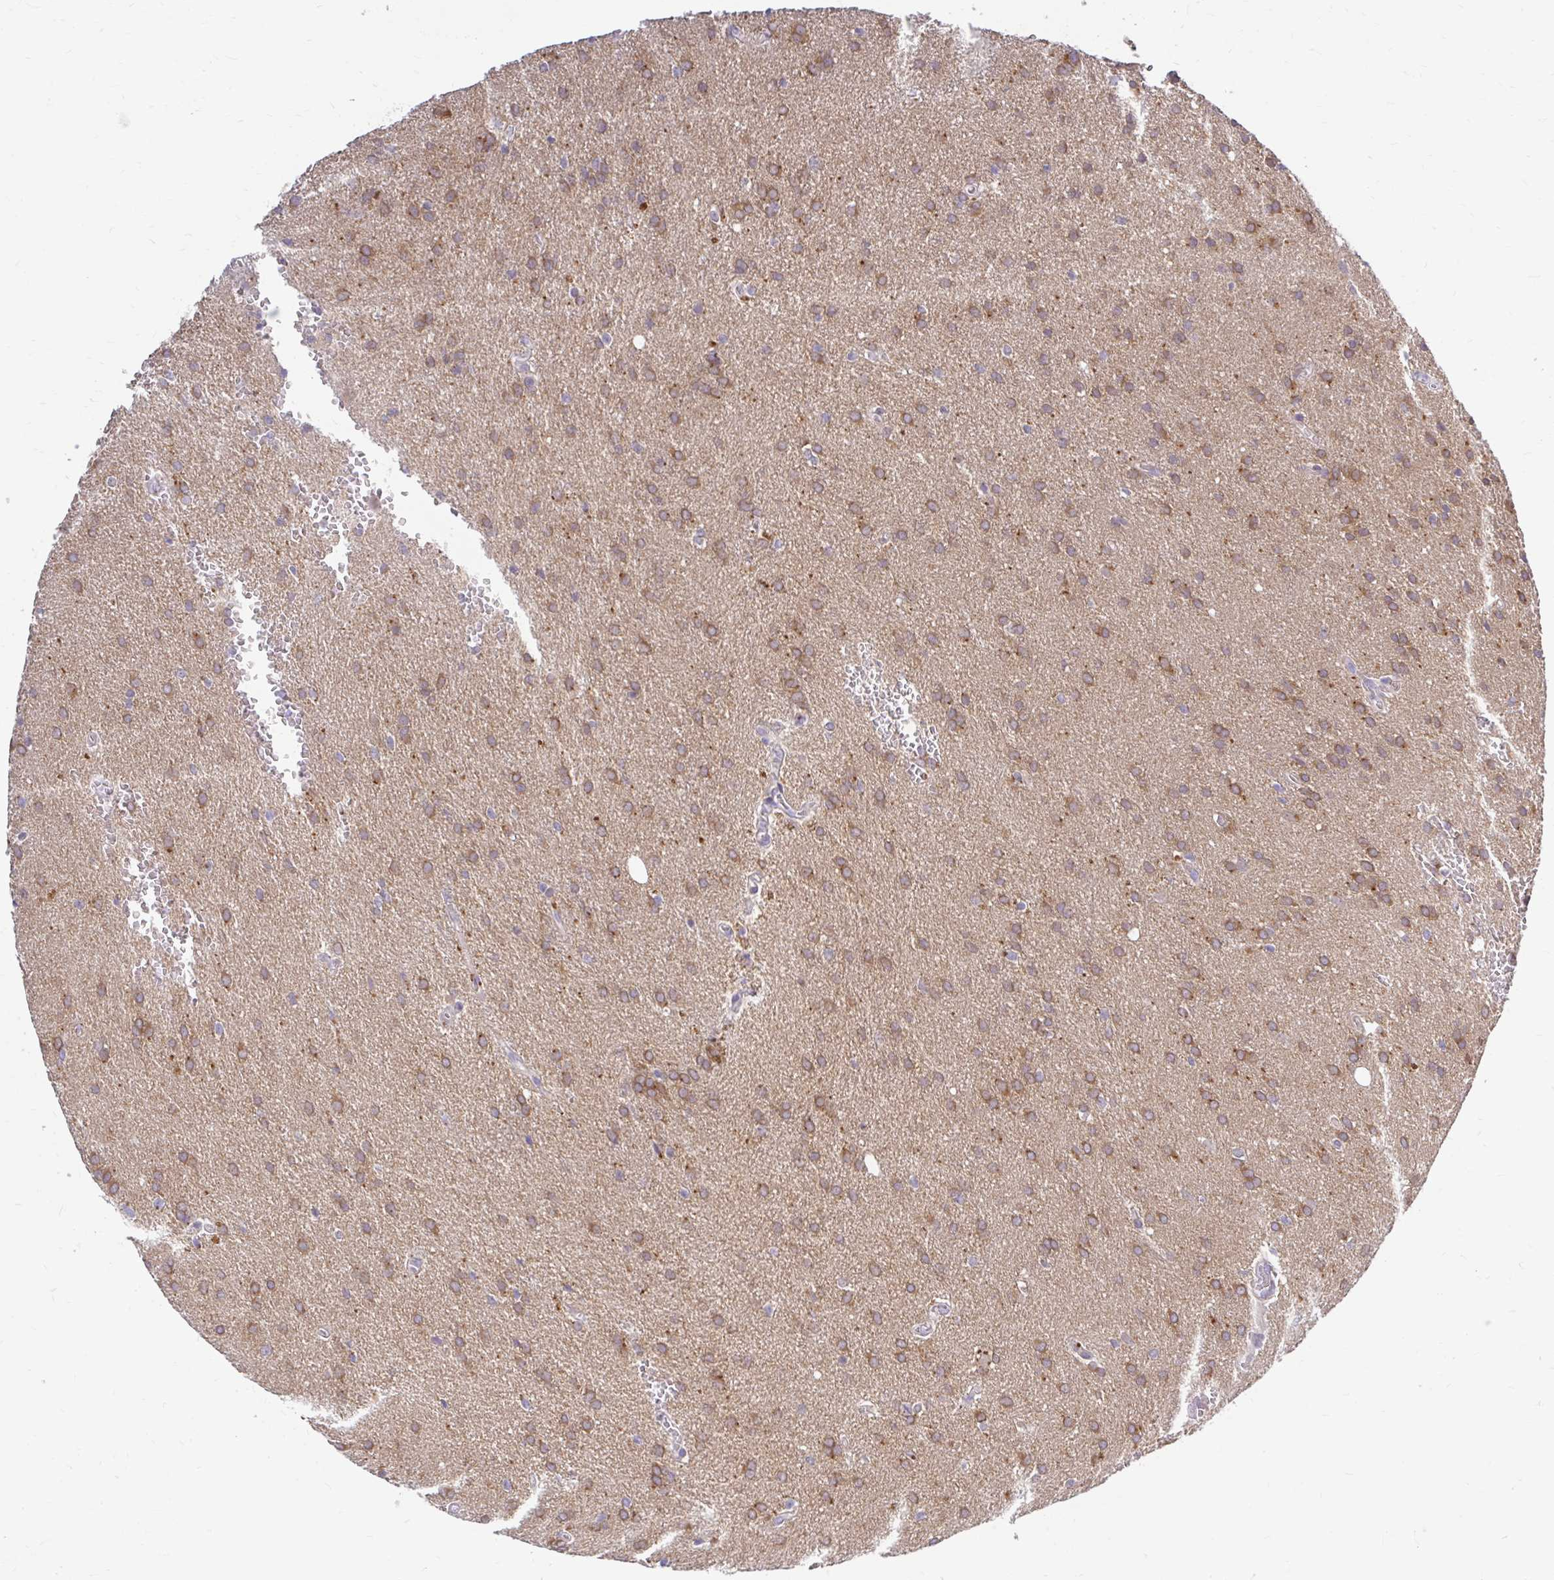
{"staining": {"intensity": "moderate", "quantity": "25%-75%", "location": "cytoplasmic/membranous"}, "tissue": "glioma", "cell_type": "Tumor cells", "image_type": "cancer", "snomed": [{"axis": "morphology", "description": "Glioma, malignant, Low grade"}, {"axis": "topography", "description": "Brain"}], "caption": "An immunohistochemistry (IHC) image of neoplastic tissue is shown. Protein staining in brown labels moderate cytoplasmic/membranous positivity in malignant glioma (low-grade) within tumor cells.", "gene": "MAP1LC3A", "patient": {"sex": "female", "age": 33}}